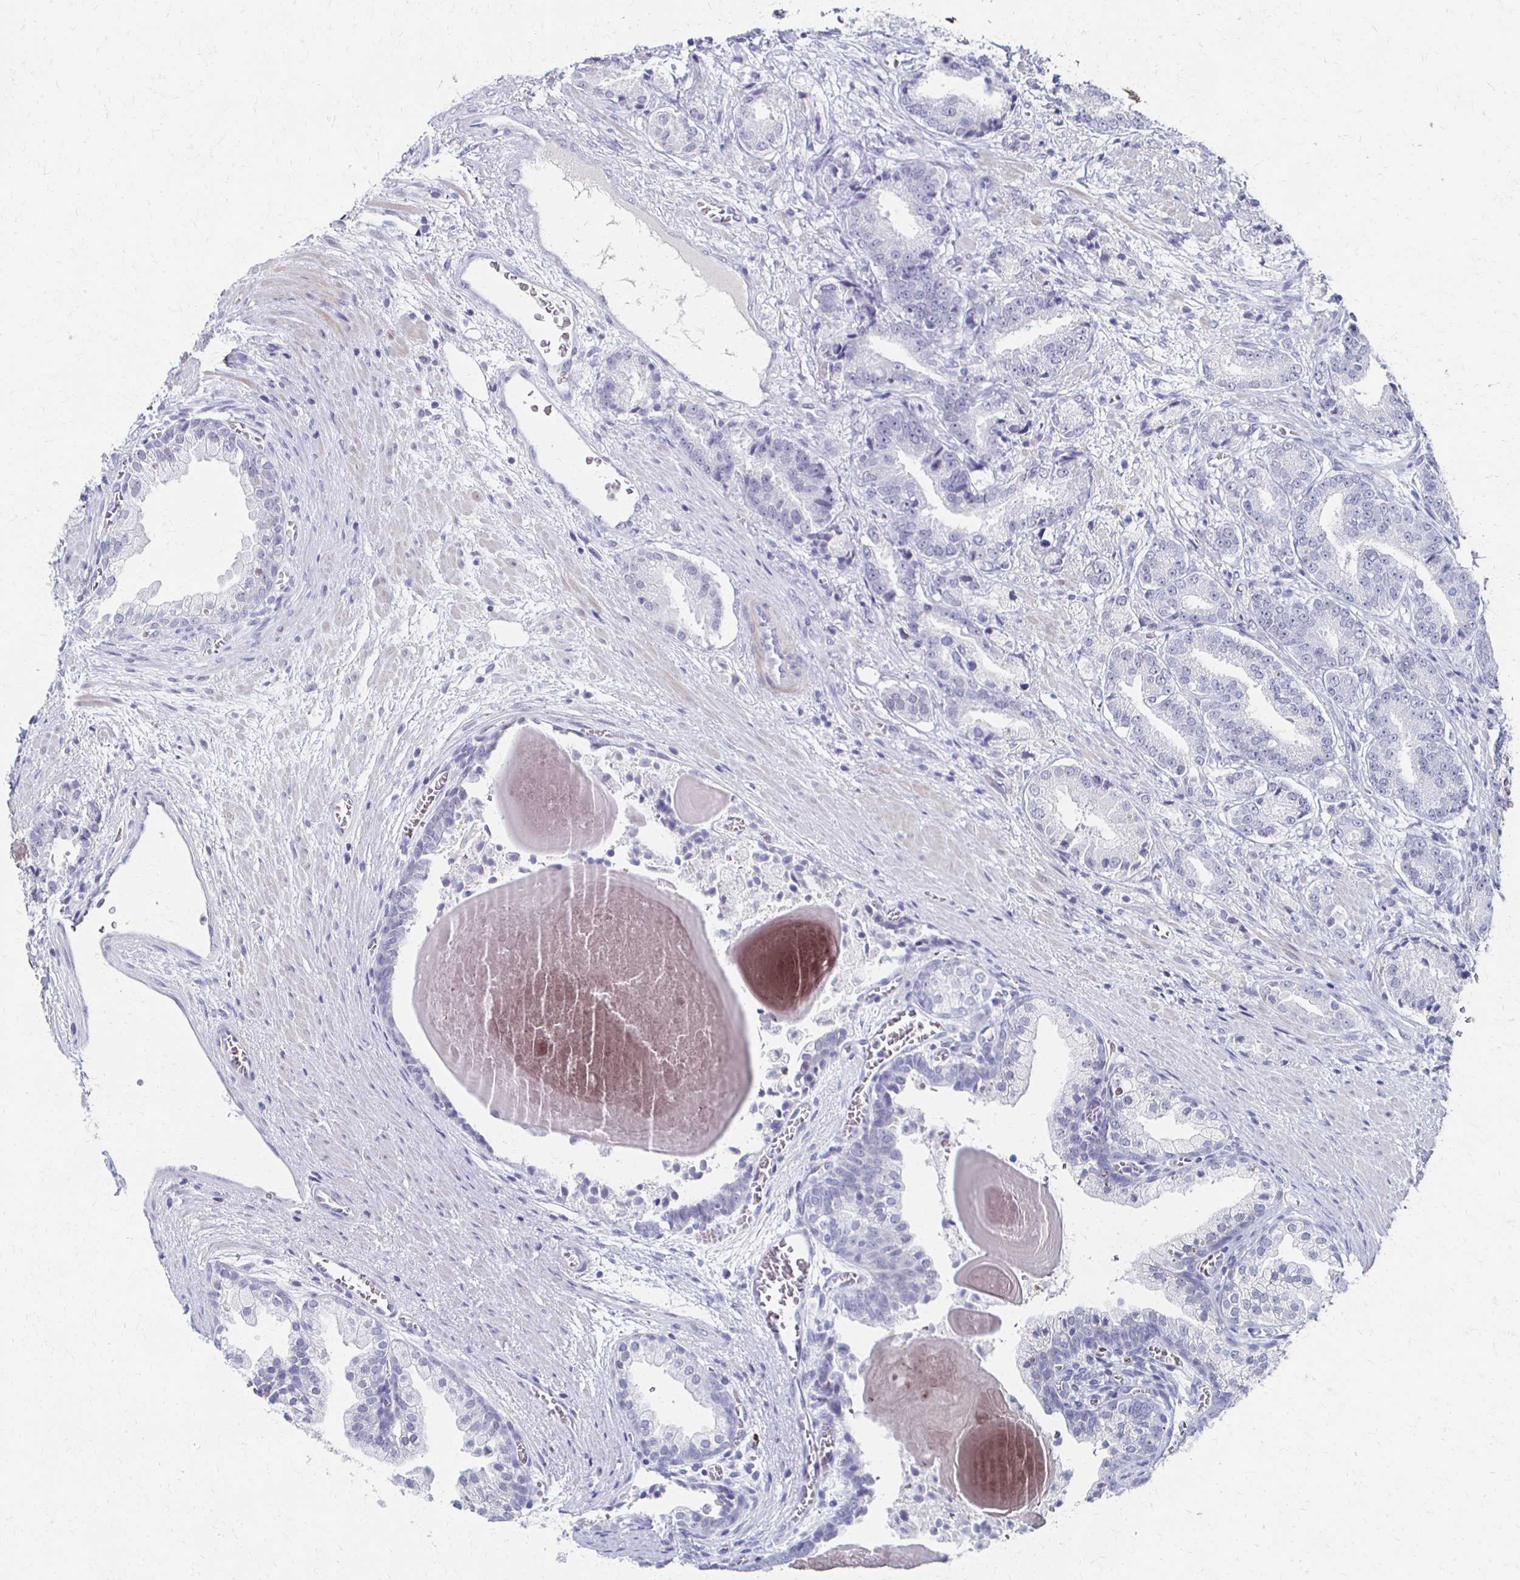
{"staining": {"intensity": "negative", "quantity": "none", "location": "none"}, "tissue": "prostate cancer", "cell_type": "Tumor cells", "image_type": "cancer", "snomed": [{"axis": "morphology", "description": "Adenocarcinoma, High grade"}, {"axis": "topography", "description": "Prostate and seminal vesicle, NOS"}], "caption": "The histopathology image reveals no staining of tumor cells in prostate adenocarcinoma (high-grade).", "gene": "CXCR2", "patient": {"sex": "male", "age": 61}}